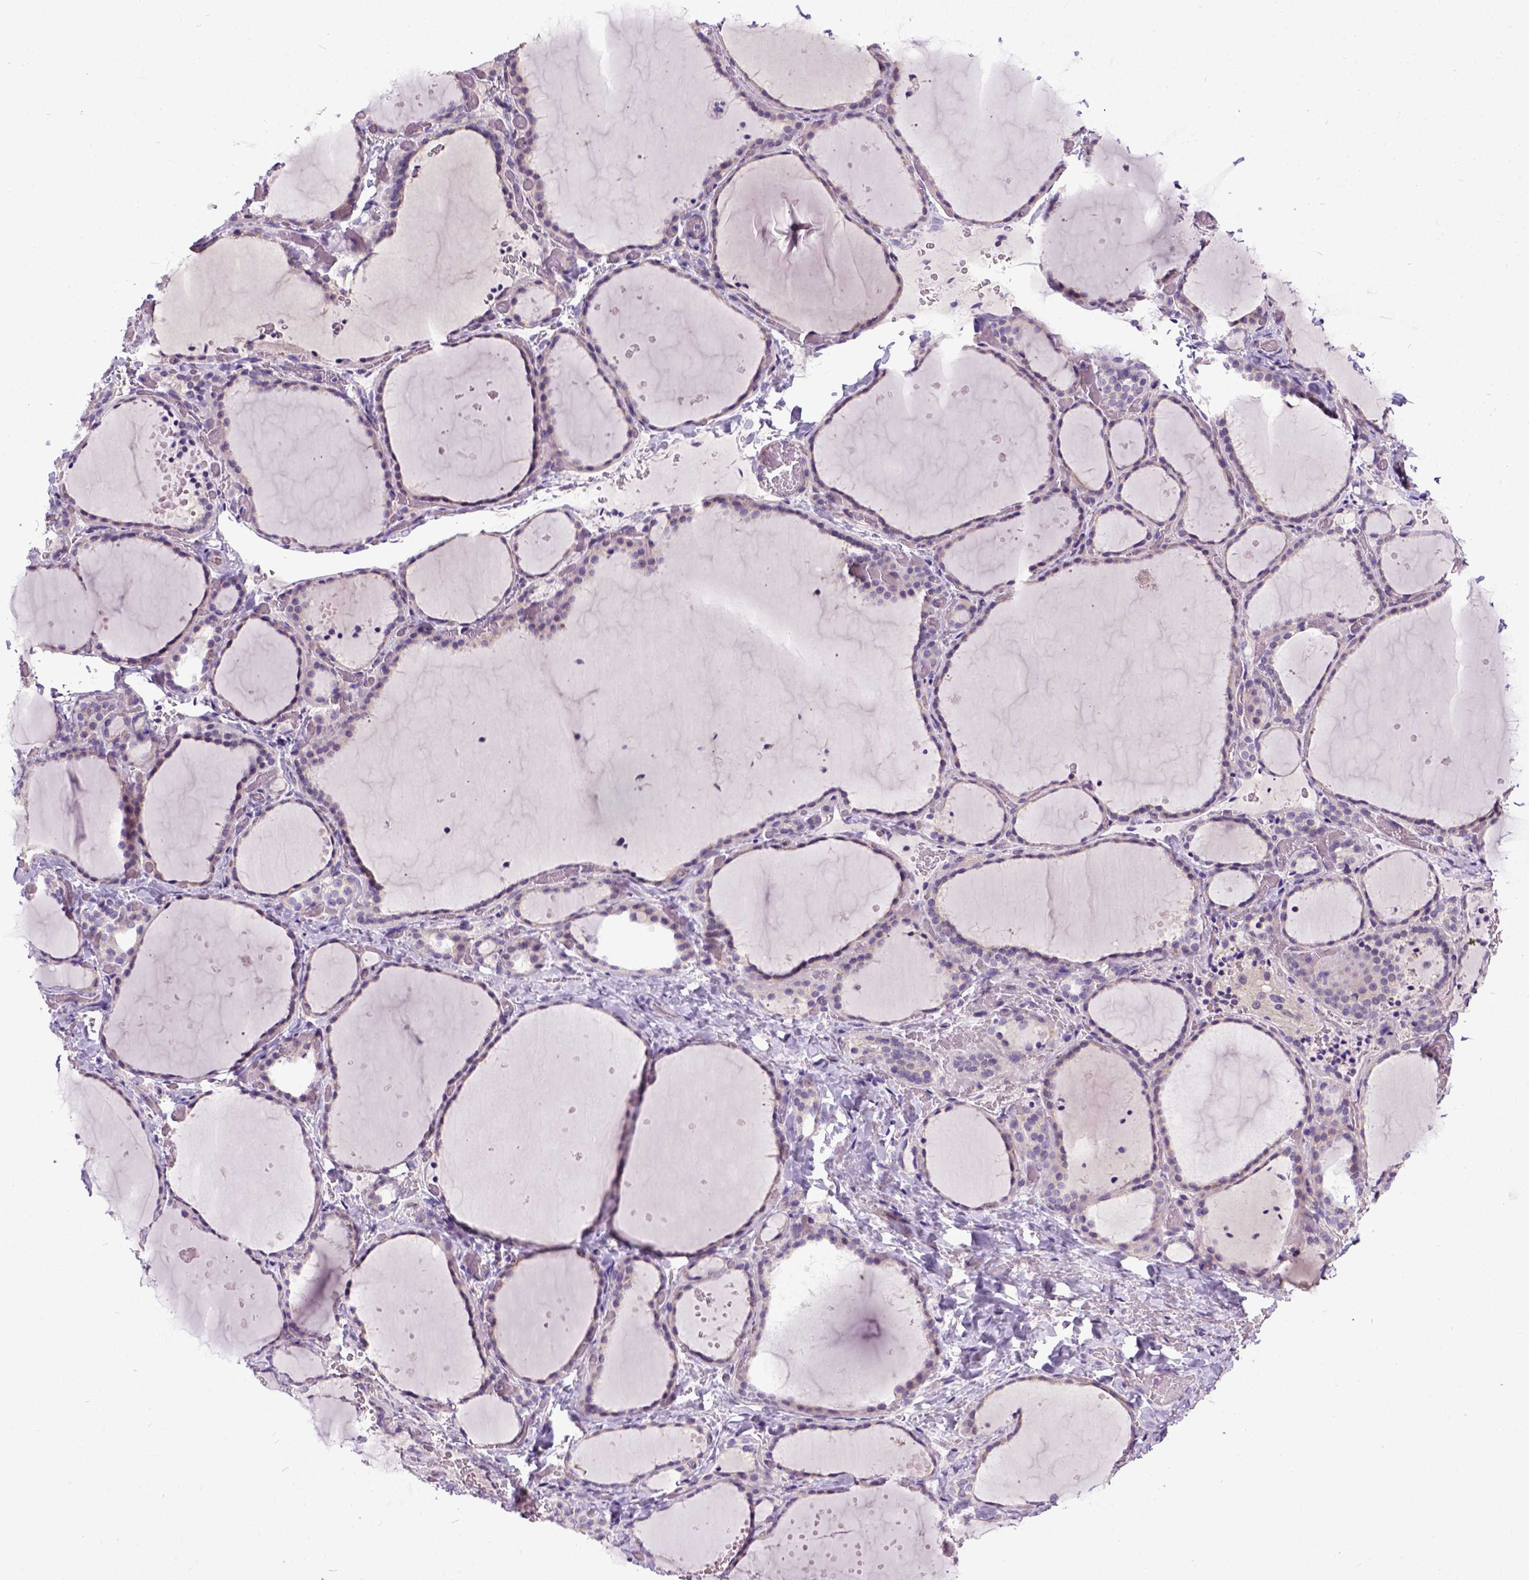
{"staining": {"intensity": "moderate", "quantity": "<25%", "location": "nuclear"}, "tissue": "thyroid gland", "cell_type": "Glandular cells", "image_type": "normal", "snomed": [{"axis": "morphology", "description": "Normal tissue, NOS"}, {"axis": "topography", "description": "Thyroid gland"}], "caption": "A micrograph of thyroid gland stained for a protein reveals moderate nuclear brown staining in glandular cells. (DAB IHC with brightfield microscopy, high magnification).", "gene": "NEK5", "patient": {"sex": "female", "age": 36}}